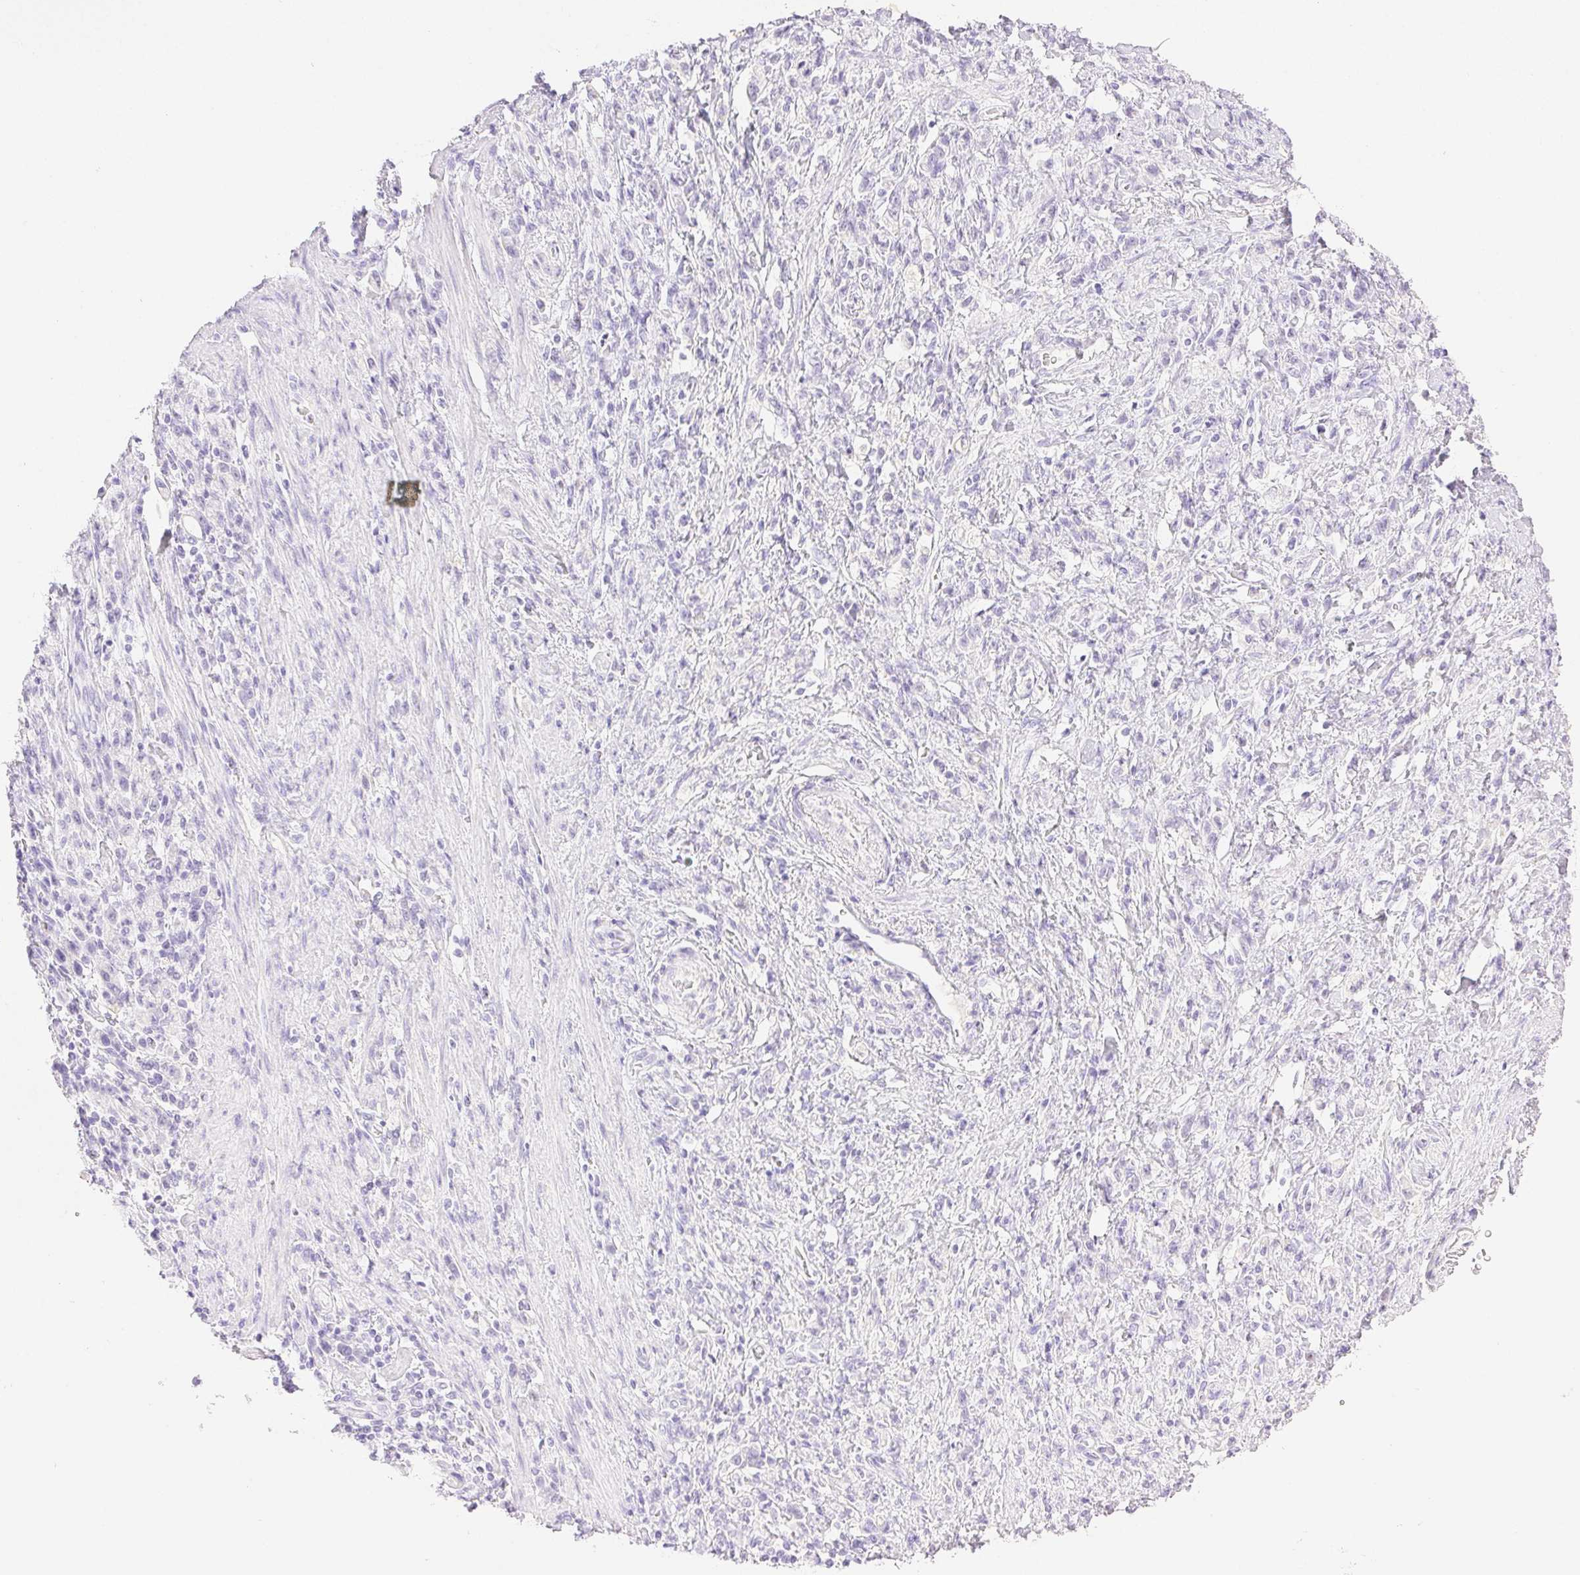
{"staining": {"intensity": "negative", "quantity": "none", "location": "none"}, "tissue": "stomach cancer", "cell_type": "Tumor cells", "image_type": "cancer", "snomed": [{"axis": "morphology", "description": "Adenocarcinoma, NOS"}, {"axis": "topography", "description": "Stomach"}], "caption": "This histopathology image is of stomach adenocarcinoma stained with immunohistochemistry to label a protein in brown with the nuclei are counter-stained blue. There is no staining in tumor cells. The staining is performed using DAB brown chromogen with nuclei counter-stained in using hematoxylin.", "gene": "SPACA4", "patient": {"sex": "male", "age": 77}}